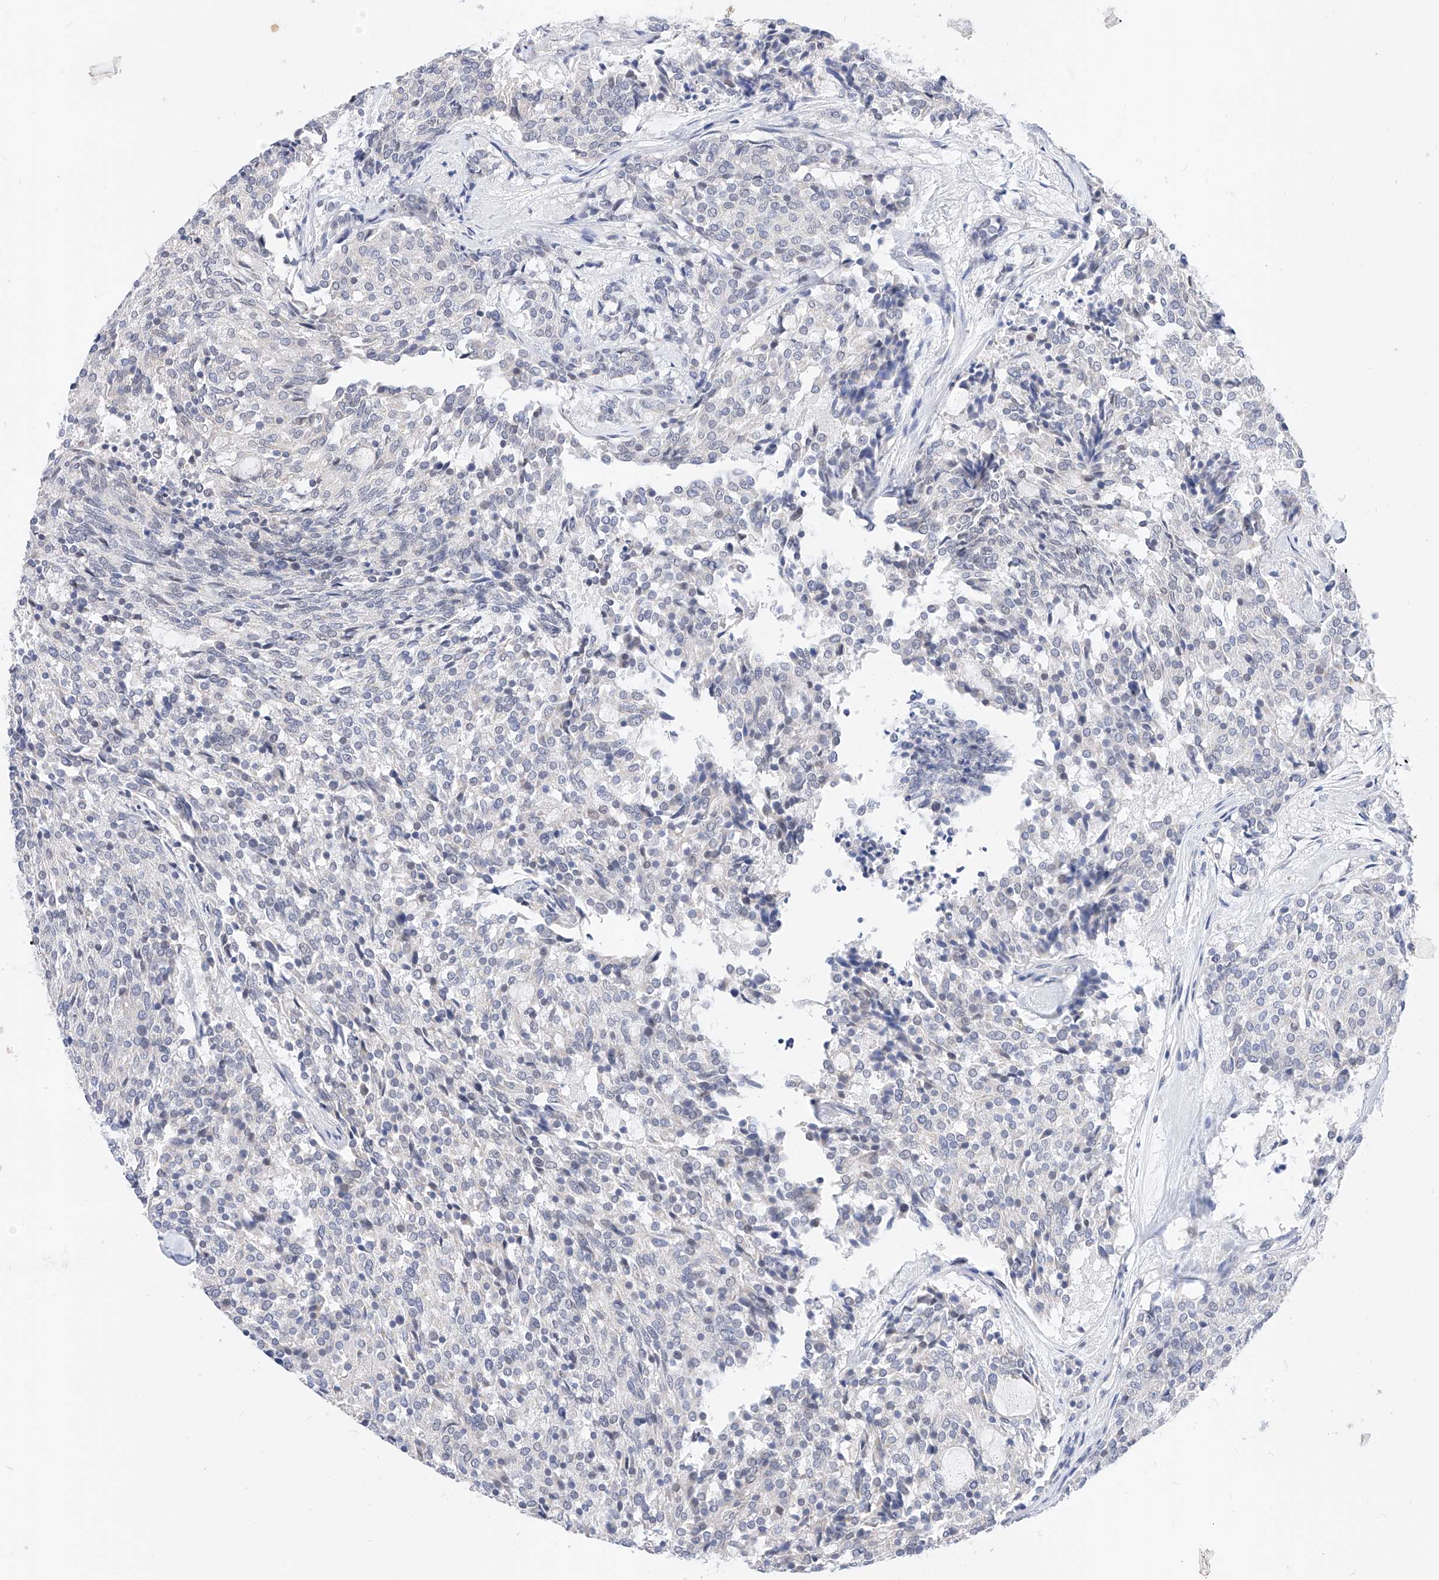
{"staining": {"intensity": "negative", "quantity": "none", "location": "none"}, "tissue": "carcinoid", "cell_type": "Tumor cells", "image_type": "cancer", "snomed": [{"axis": "morphology", "description": "Carcinoid, malignant, NOS"}, {"axis": "topography", "description": "Pancreas"}], "caption": "This is an immunohistochemistry (IHC) photomicrograph of human carcinoid. There is no expression in tumor cells.", "gene": "KCNJ1", "patient": {"sex": "female", "age": 54}}